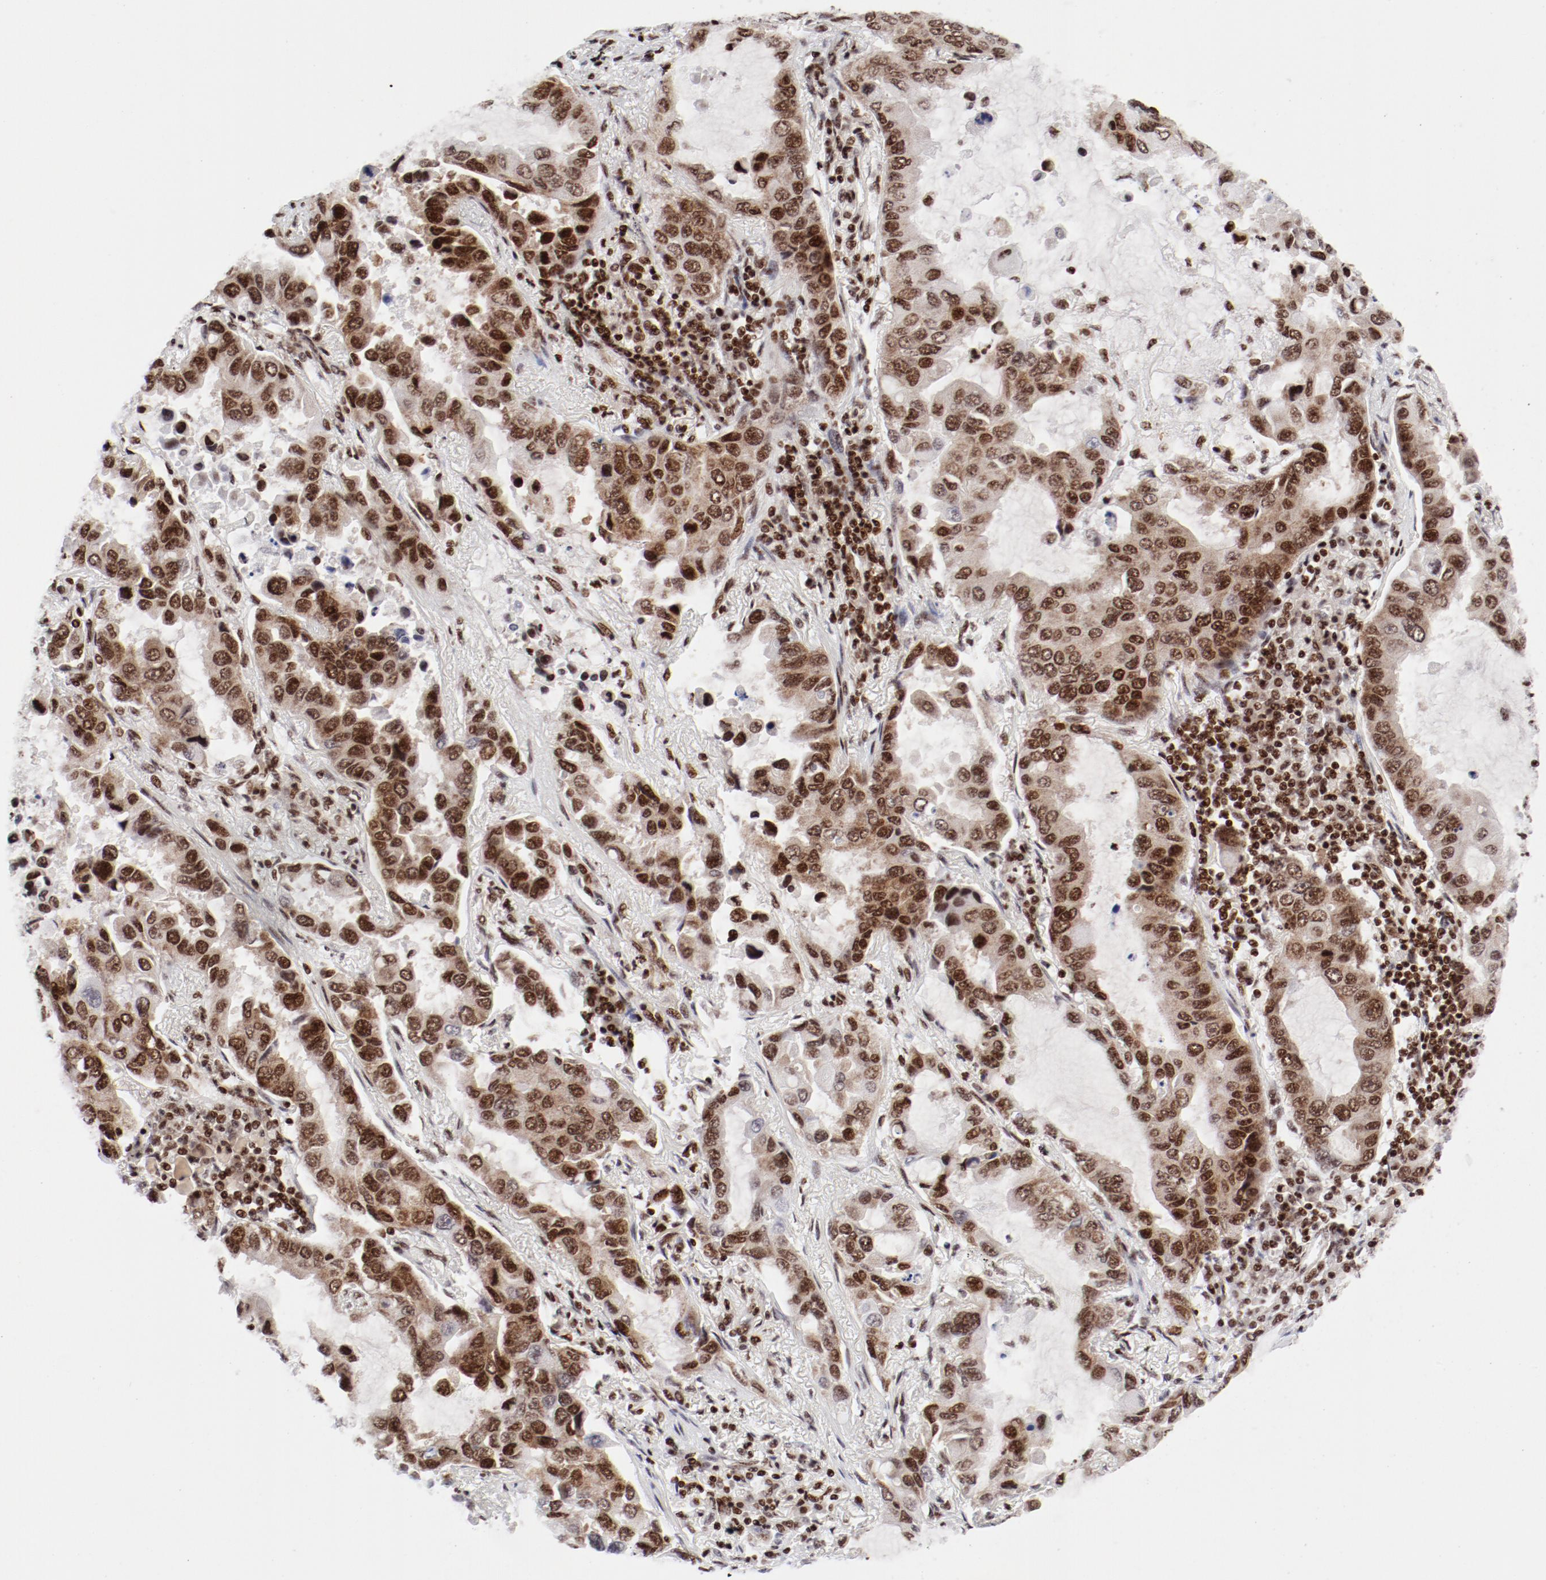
{"staining": {"intensity": "strong", "quantity": ">75%", "location": "nuclear"}, "tissue": "lung cancer", "cell_type": "Tumor cells", "image_type": "cancer", "snomed": [{"axis": "morphology", "description": "Adenocarcinoma, NOS"}, {"axis": "topography", "description": "Lung"}], "caption": "Adenocarcinoma (lung) stained for a protein reveals strong nuclear positivity in tumor cells.", "gene": "NFYB", "patient": {"sex": "male", "age": 64}}